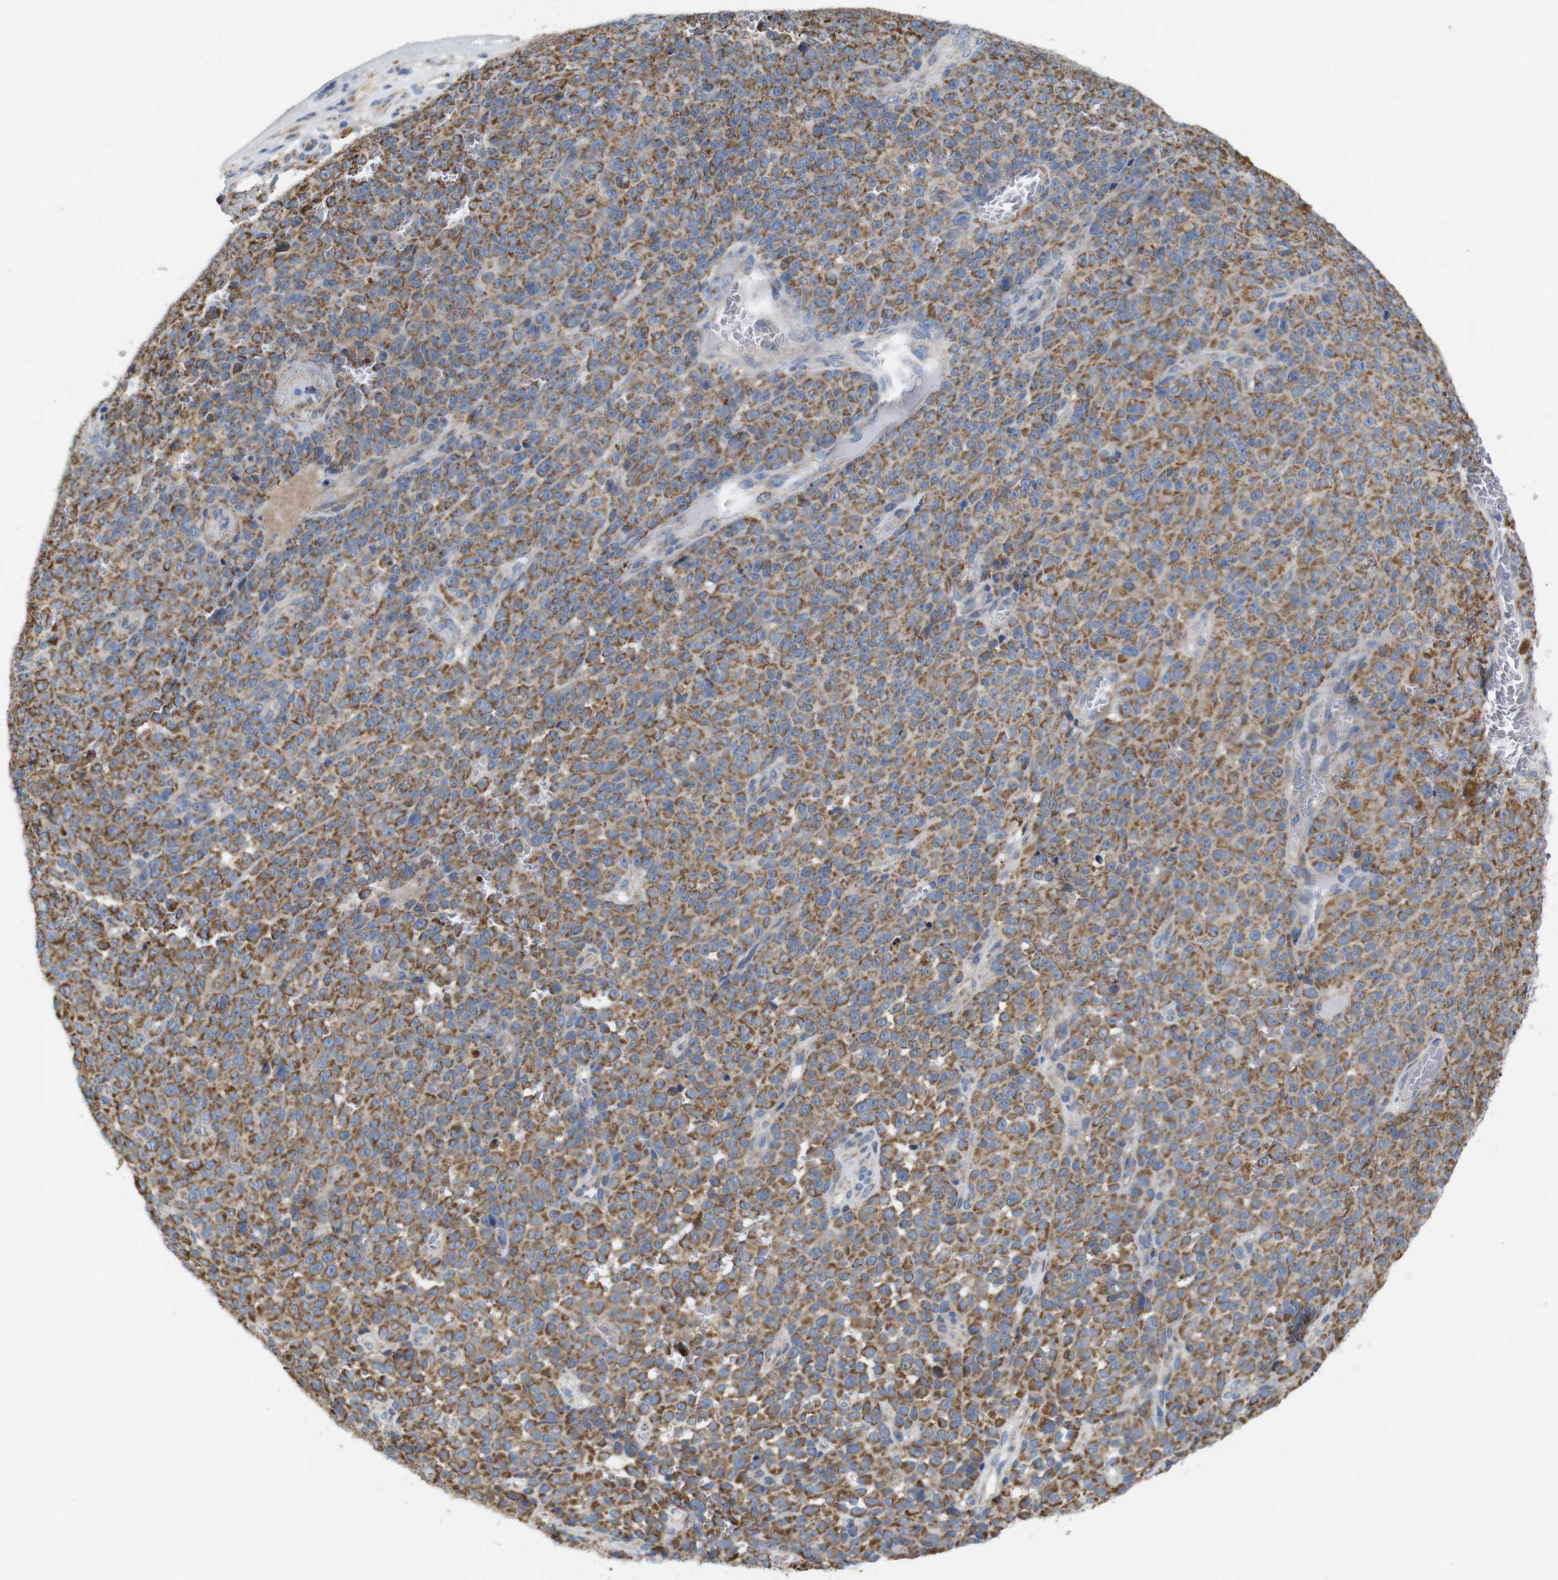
{"staining": {"intensity": "moderate", "quantity": ">75%", "location": "cytoplasmic/membranous"}, "tissue": "melanoma", "cell_type": "Tumor cells", "image_type": "cancer", "snomed": [{"axis": "morphology", "description": "Malignant melanoma, NOS"}, {"axis": "topography", "description": "Skin"}], "caption": "Immunohistochemistry (DAB (3,3'-diaminobenzidine)) staining of melanoma demonstrates moderate cytoplasmic/membranous protein positivity in about >75% of tumor cells.", "gene": "FAM171B", "patient": {"sex": "female", "age": 82}}